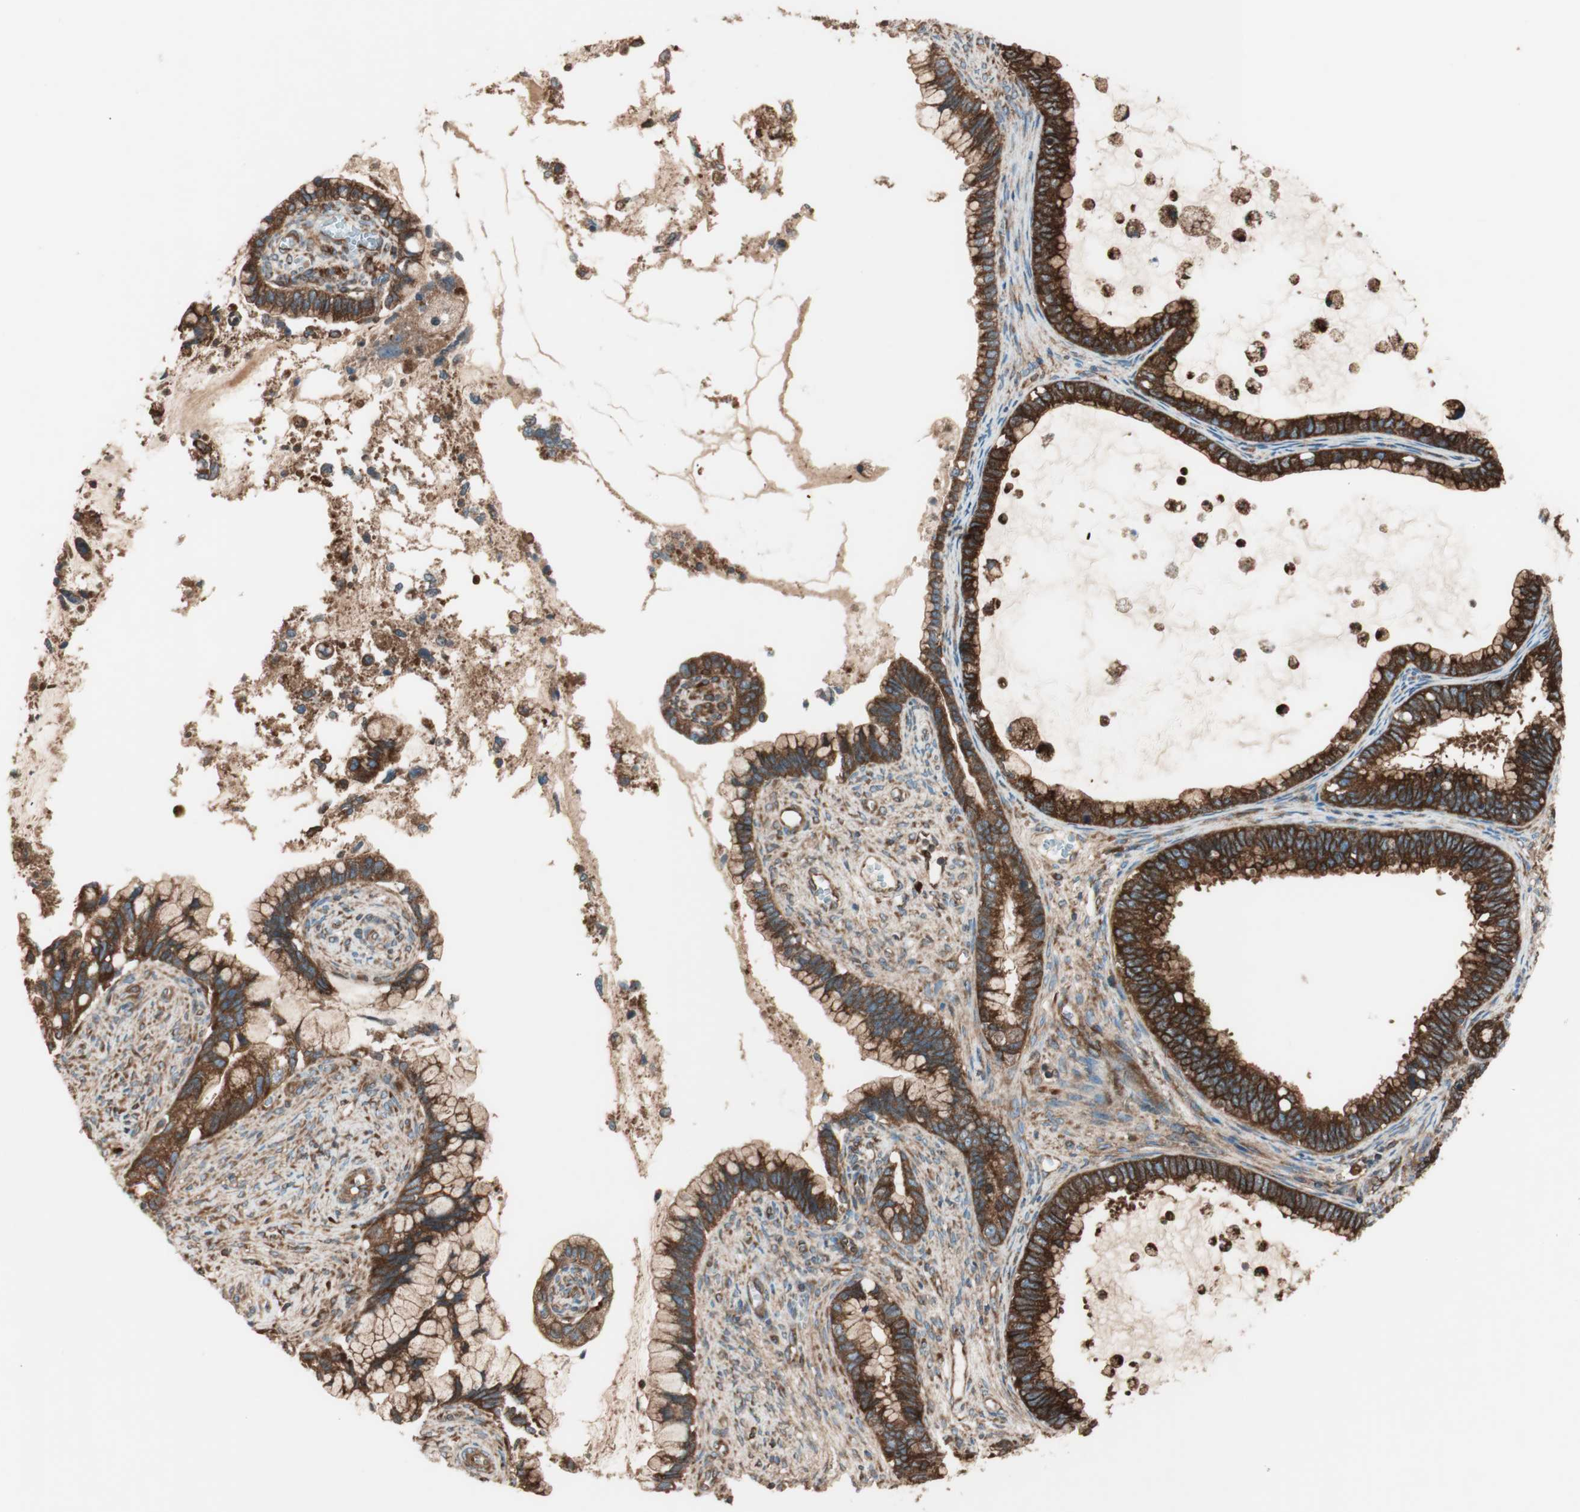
{"staining": {"intensity": "strong", "quantity": ">75%", "location": "cytoplasmic/membranous"}, "tissue": "cervical cancer", "cell_type": "Tumor cells", "image_type": "cancer", "snomed": [{"axis": "morphology", "description": "Adenocarcinoma, NOS"}, {"axis": "topography", "description": "Cervix"}], "caption": "Immunohistochemical staining of adenocarcinoma (cervical) exhibits high levels of strong cytoplasmic/membranous staining in approximately >75% of tumor cells.", "gene": "RAB5A", "patient": {"sex": "female", "age": 44}}